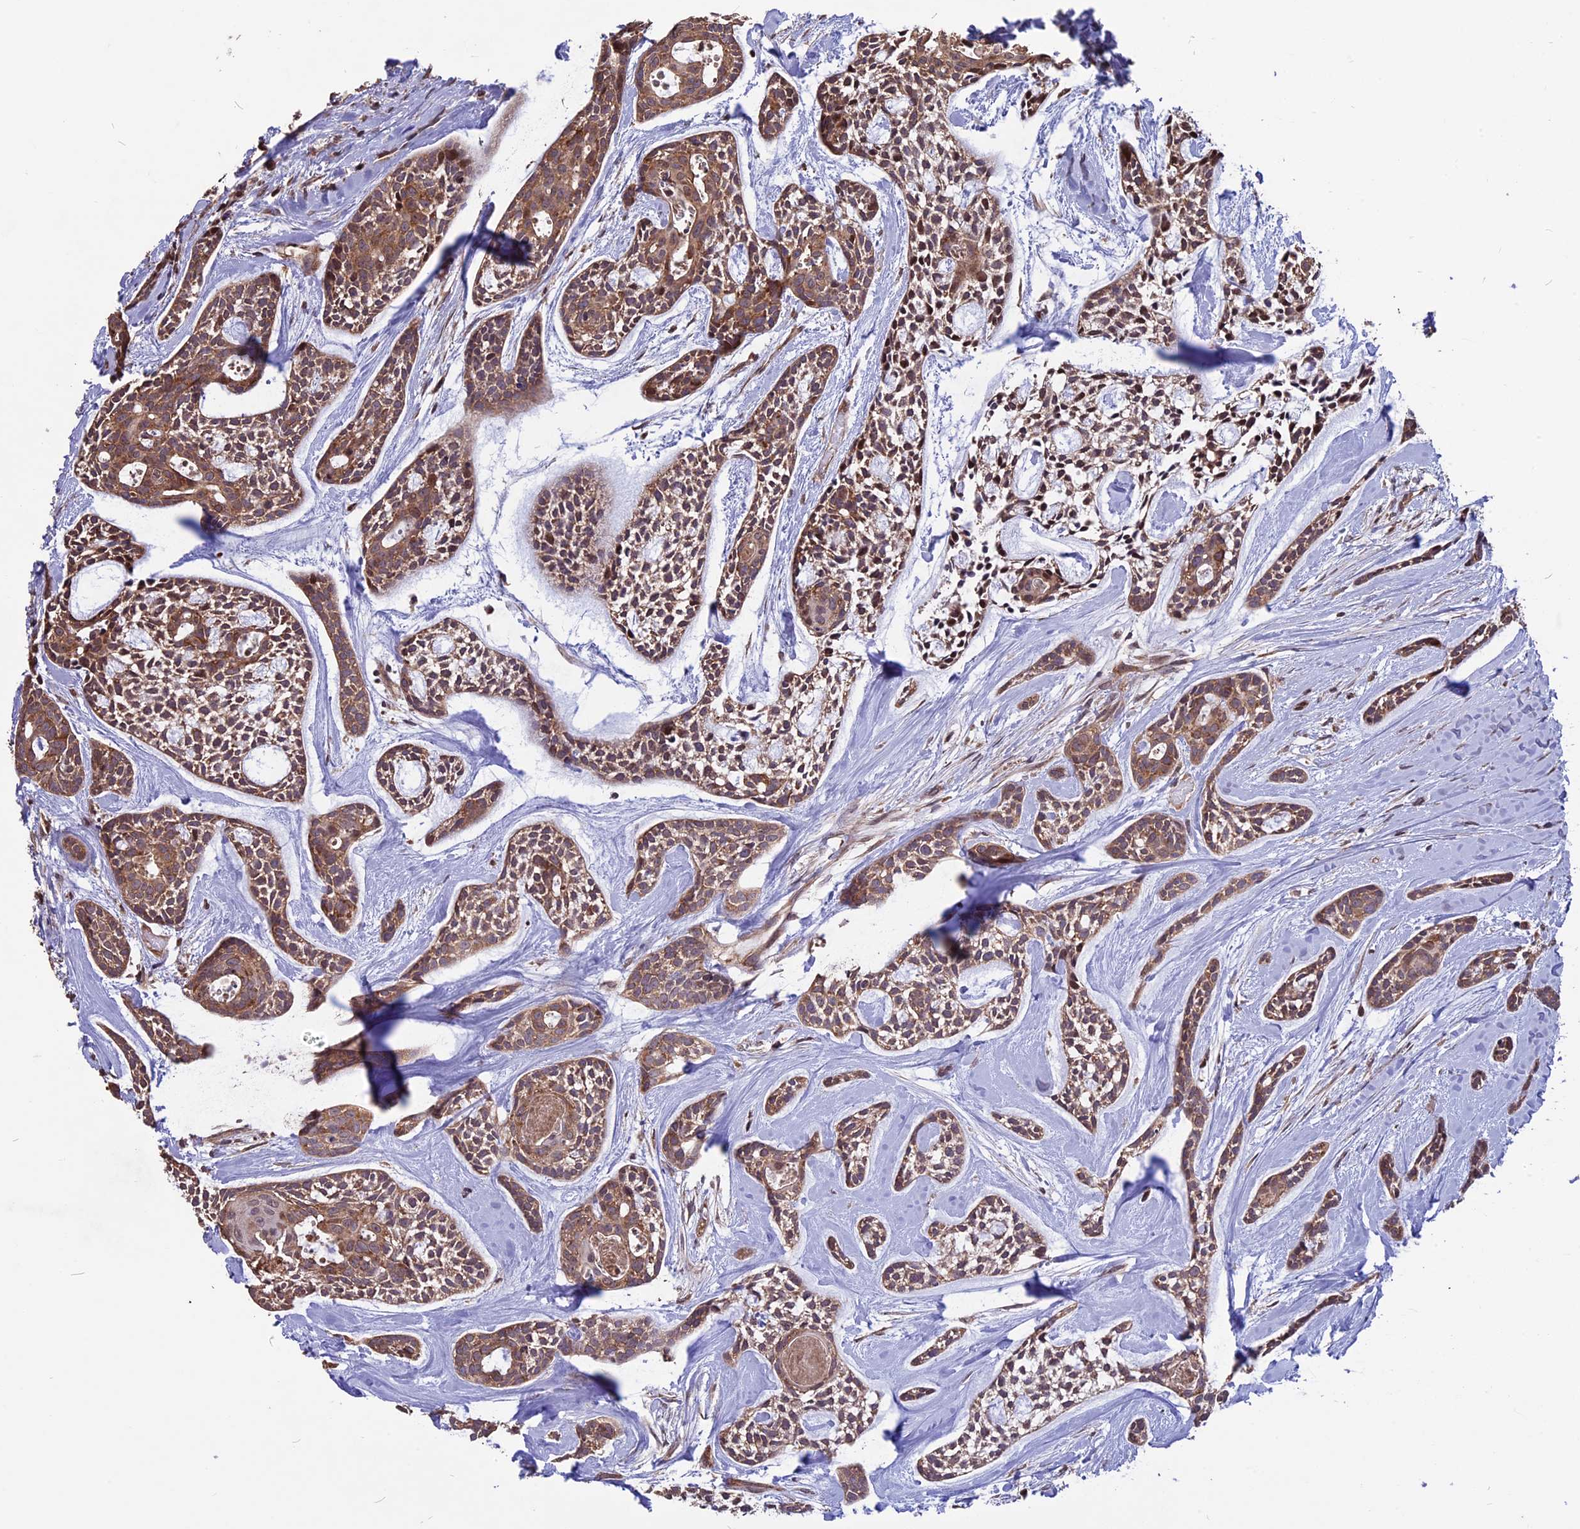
{"staining": {"intensity": "moderate", "quantity": ">75%", "location": "cytoplasmic/membranous"}, "tissue": "head and neck cancer", "cell_type": "Tumor cells", "image_type": "cancer", "snomed": [{"axis": "morphology", "description": "Adenocarcinoma, NOS"}, {"axis": "topography", "description": "Subcutis"}, {"axis": "topography", "description": "Head-Neck"}], "caption": "Immunohistochemistry (IHC) (DAB) staining of human head and neck cancer (adenocarcinoma) displays moderate cytoplasmic/membranous protein expression in approximately >75% of tumor cells.", "gene": "ZNF598", "patient": {"sex": "female", "age": 73}}